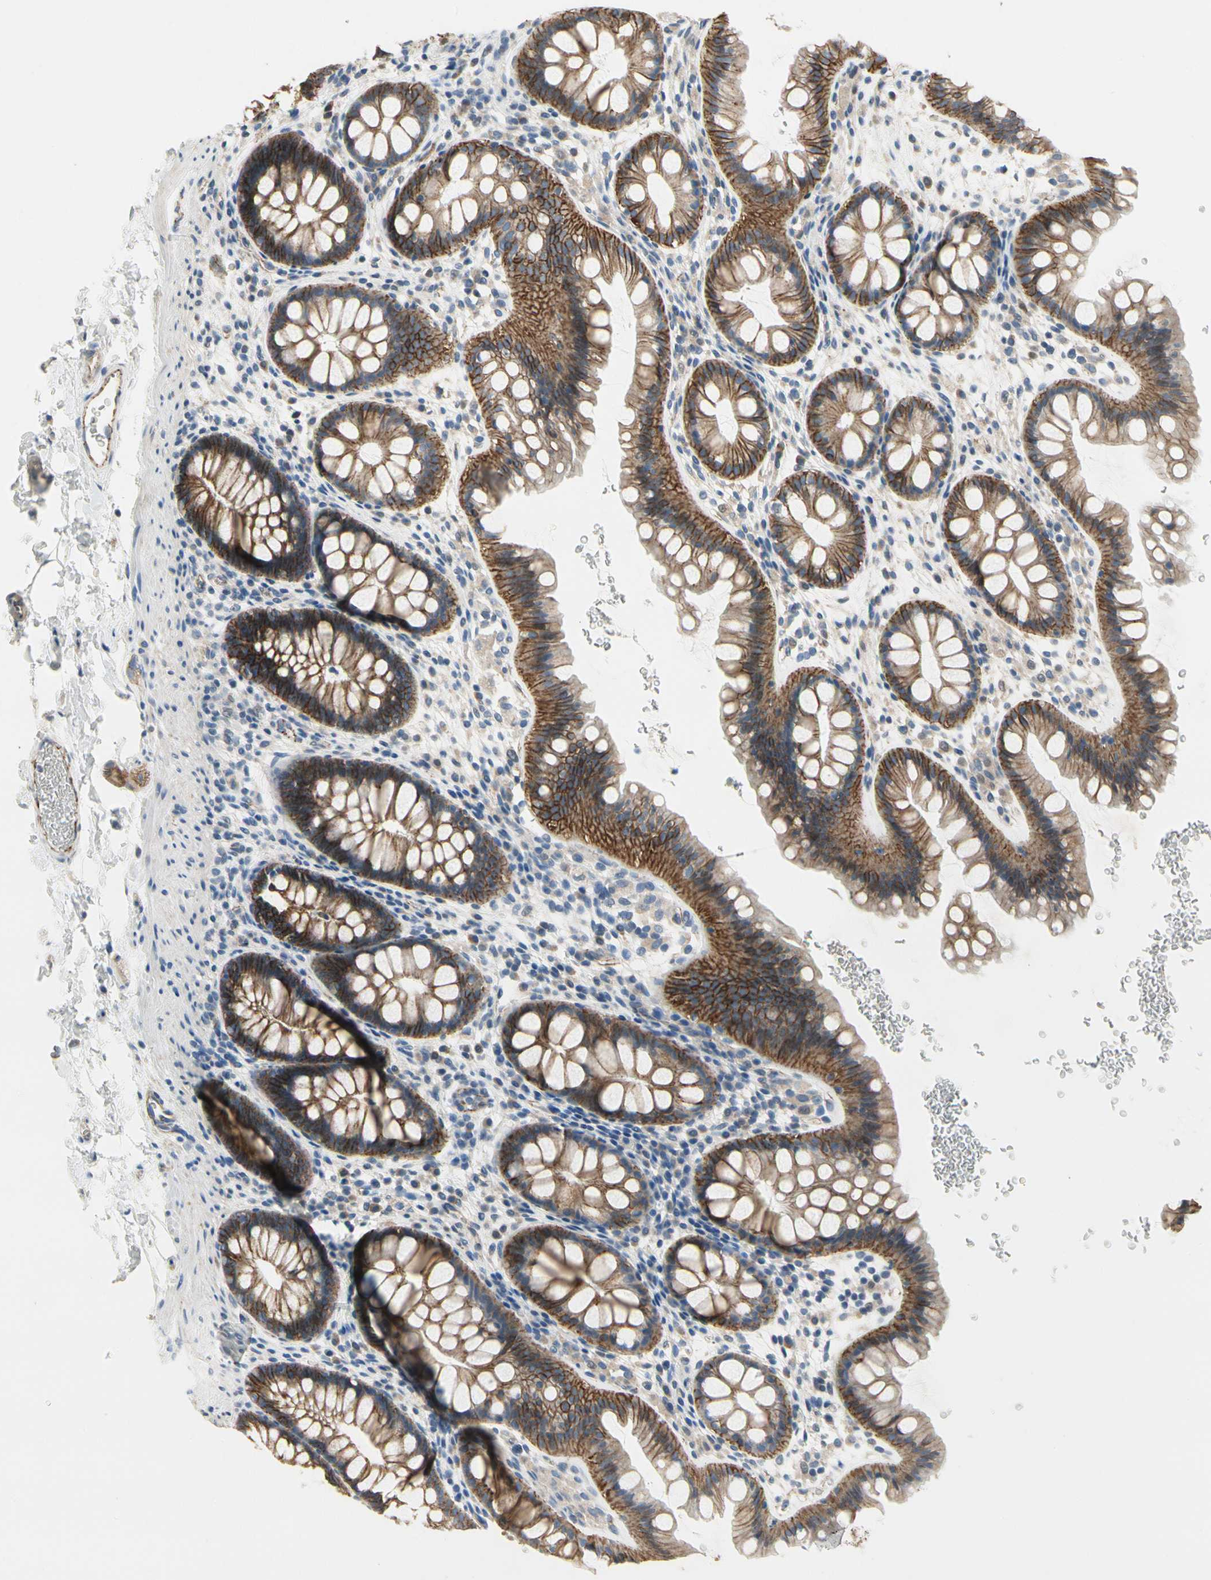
{"staining": {"intensity": "moderate", "quantity": ">75%", "location": "cytoplasmic/membranous"}, "tissue": "rectum", "cell_type": "Glandular cells", "image_type": "normal", "snomed": [{"axis": "morphology", "description": "Normal tissue, NOS"}, {"axis": "topography", "description": "Rectum"}], "caption": "Immunohistochemical staining of normal human rectum reveals >75% levels of moderate cytoplasmic/membranous protein positivity in approximately >75% of glandular cells.", "gene": "LGR6", "patient": {"sex": "female", "age": 24}}